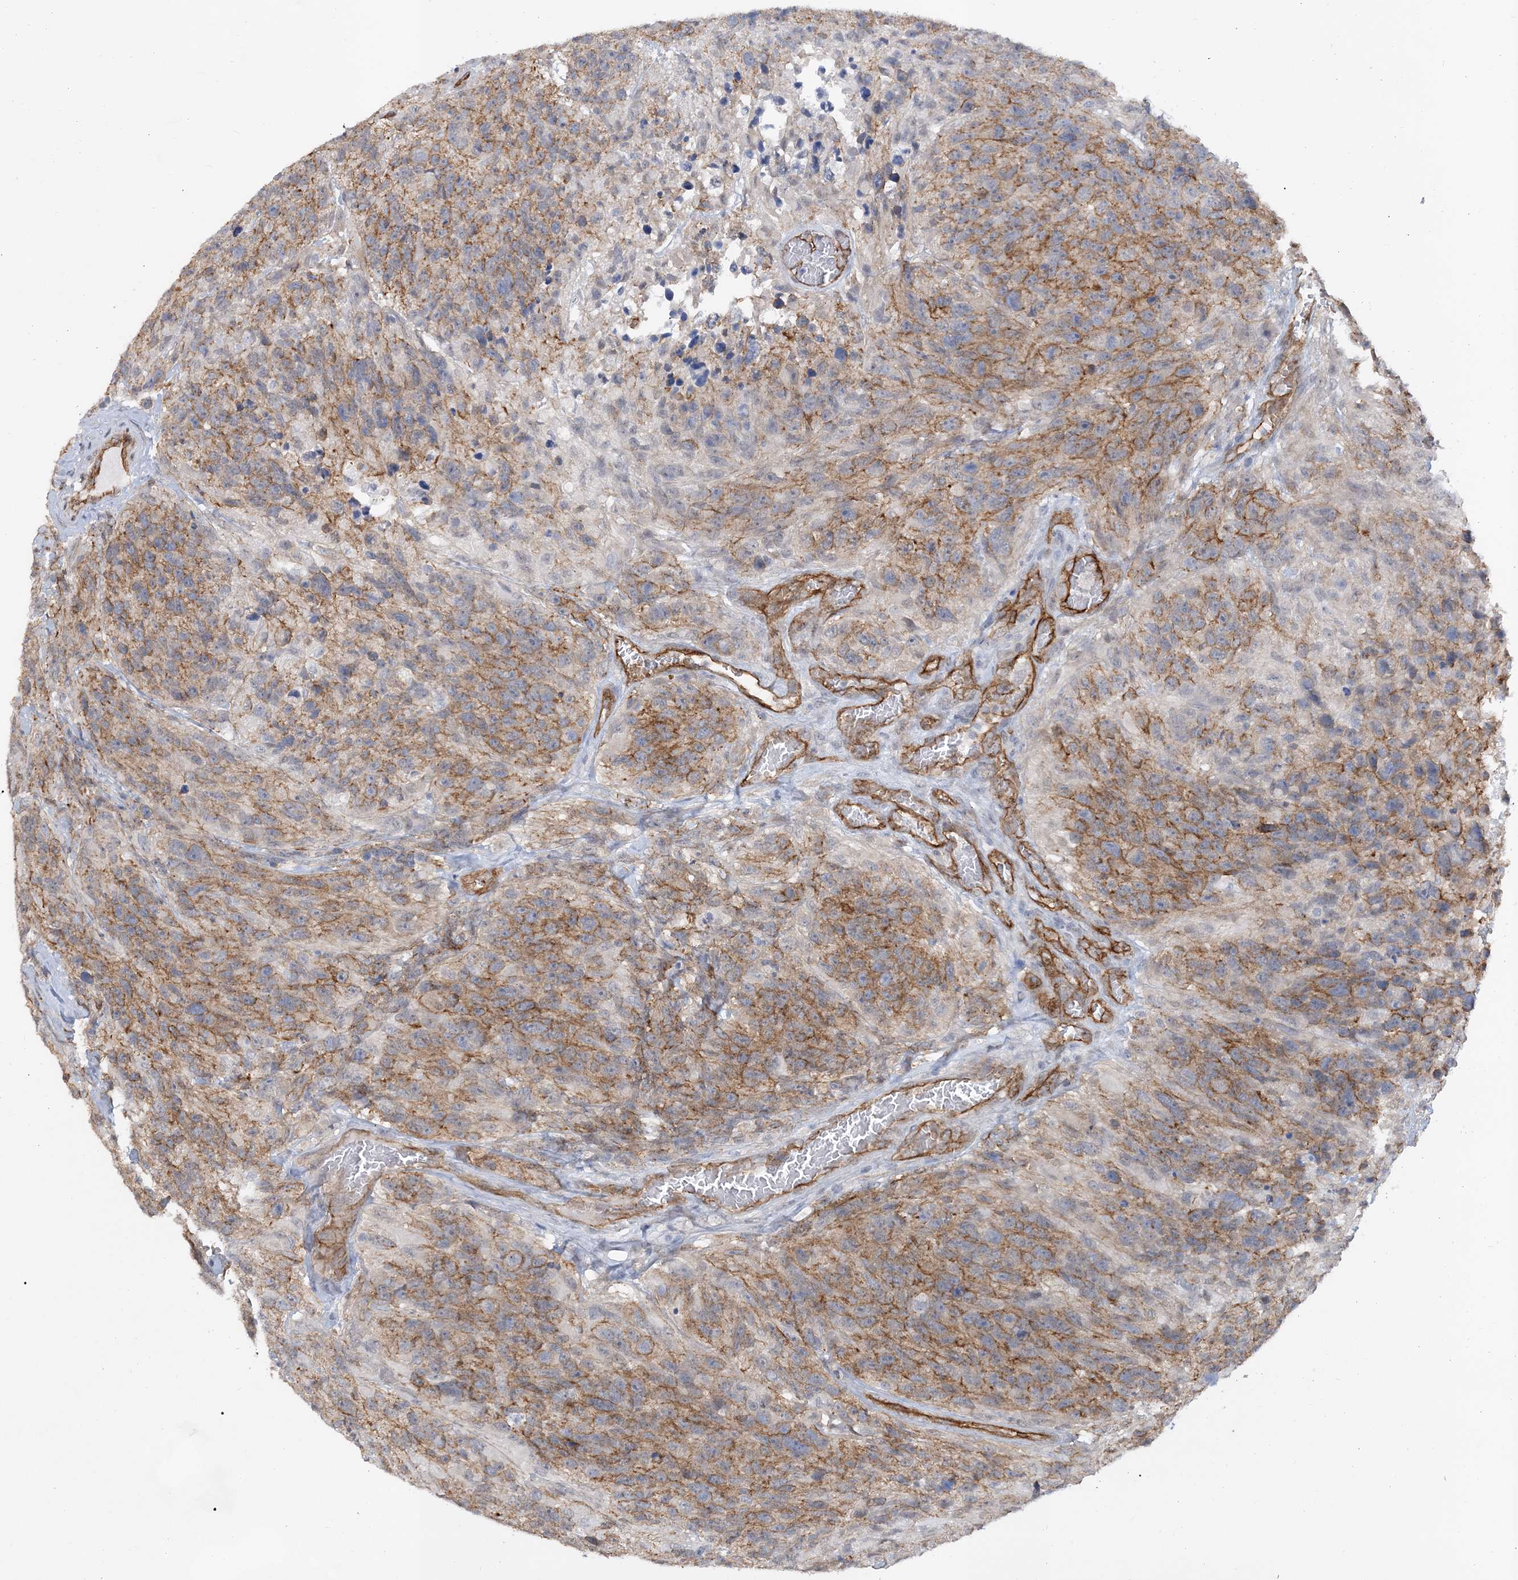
{"staining": {"intensity": "moderate", "quantity": "<25%", "location": "cytoplasmic/membranous"}, "tissue": "glioma", "cell_type": "Tumor cells", "image_type": "cancer", "snomed": [{"axis": "morphology", "description": "Glioma, malignant, High grade"}, {"axis": "topography", "description": "Brain"}], "caption": "IHC (DAB (3,3'-diaminobenzidine)) staining of glioma demonstrates moderate cytoplasmic/membranous protein staining in about <25% of tumor cells.", "gene": "RAI14", "patient": {"sex": "male", "age": 69}}